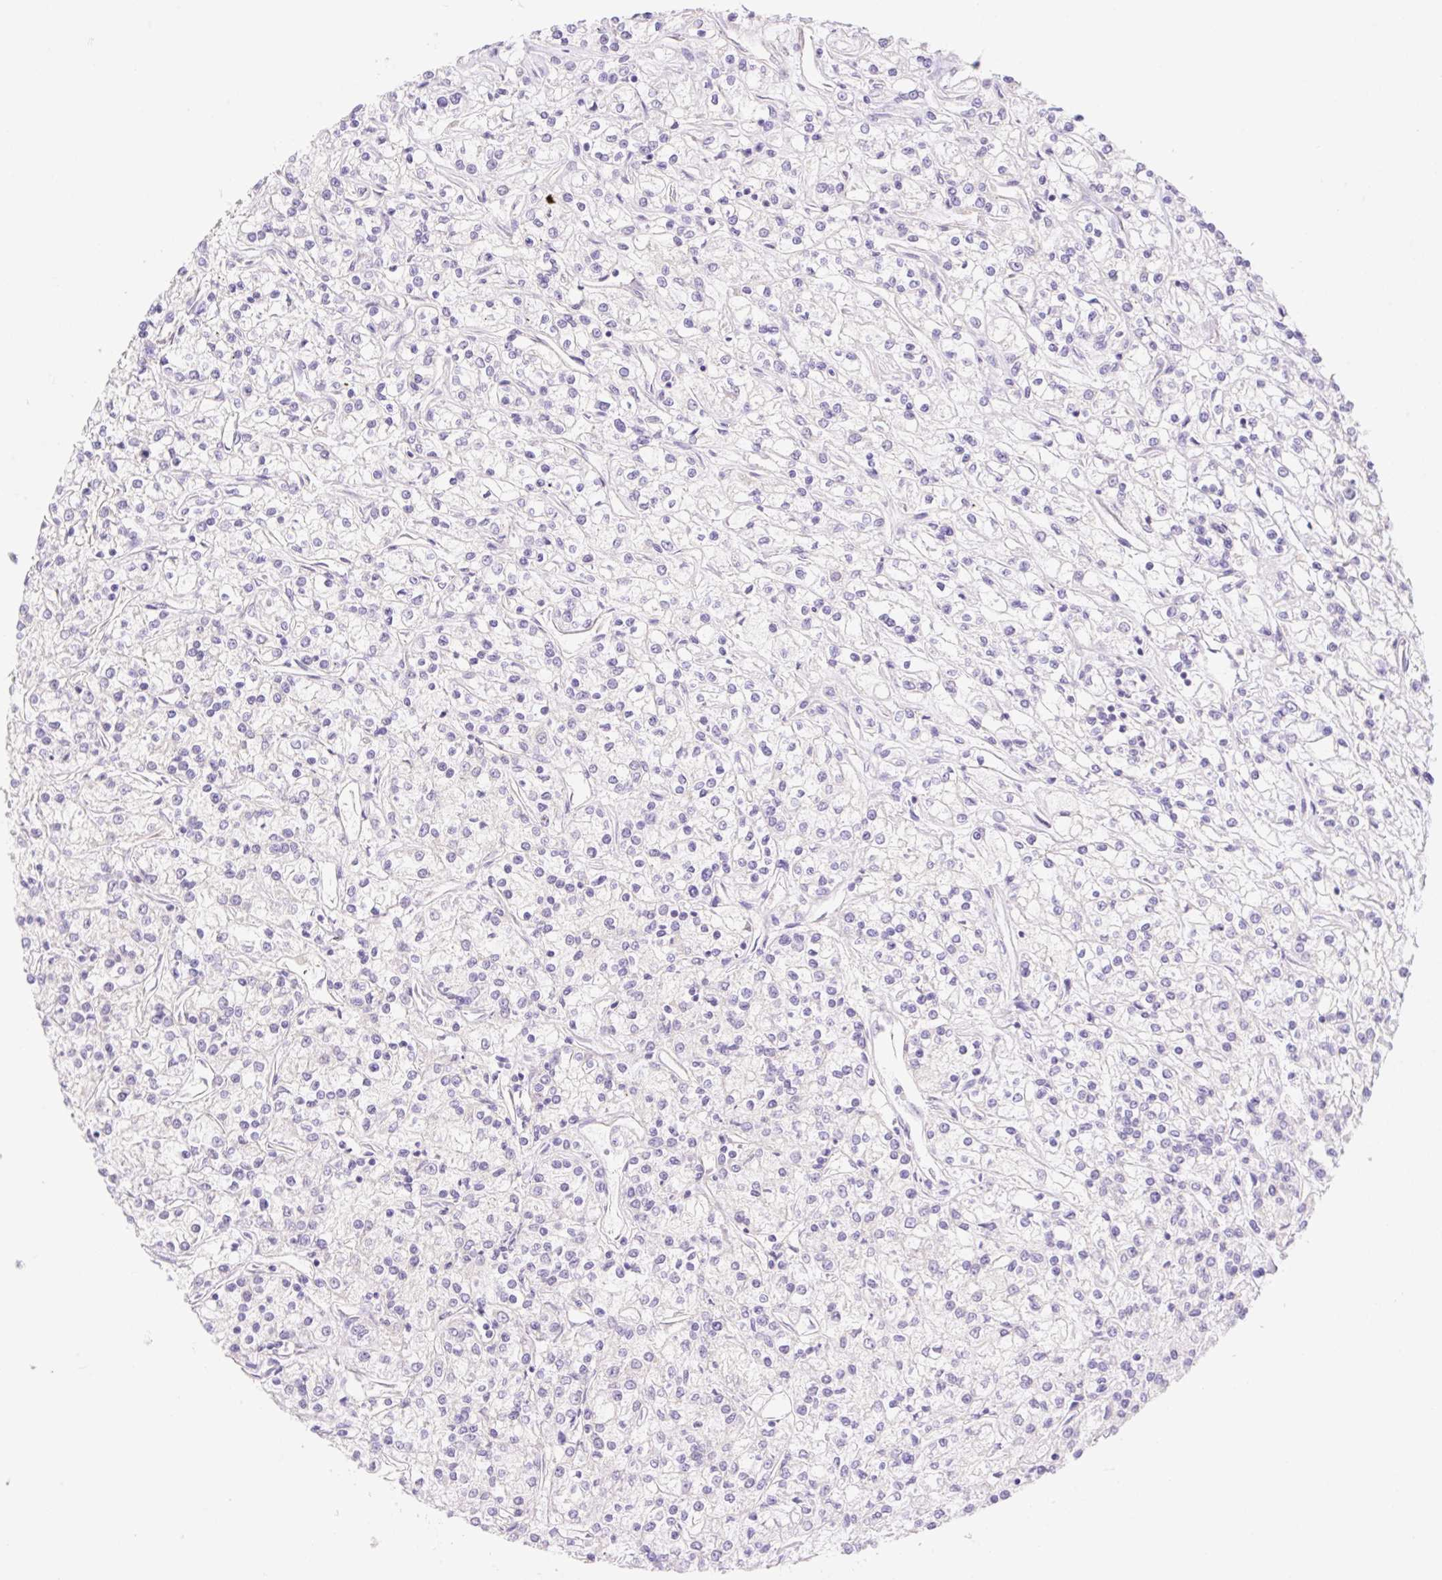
{"staining": {"intensity": "negative", "quantity": "none", "location": "none"}, "tissue": "renal cancer", "cell_type": "Tumor cells", "image_type": "cancer", "snomed": [{"axis": "morphology", "description": "Adenocarcinoma, NOS"}, {"axis": "topography", "description": "Kidney"}], "caption": "Immunohistochemistry micrograph of neoplastic tissue: human renal cancer (adenocarcinoma) stained with DAB reveals no significant protein positivity in tumor cells.", "gene": "DENND5A", "patient": {"sex": "female", "age": 59}}